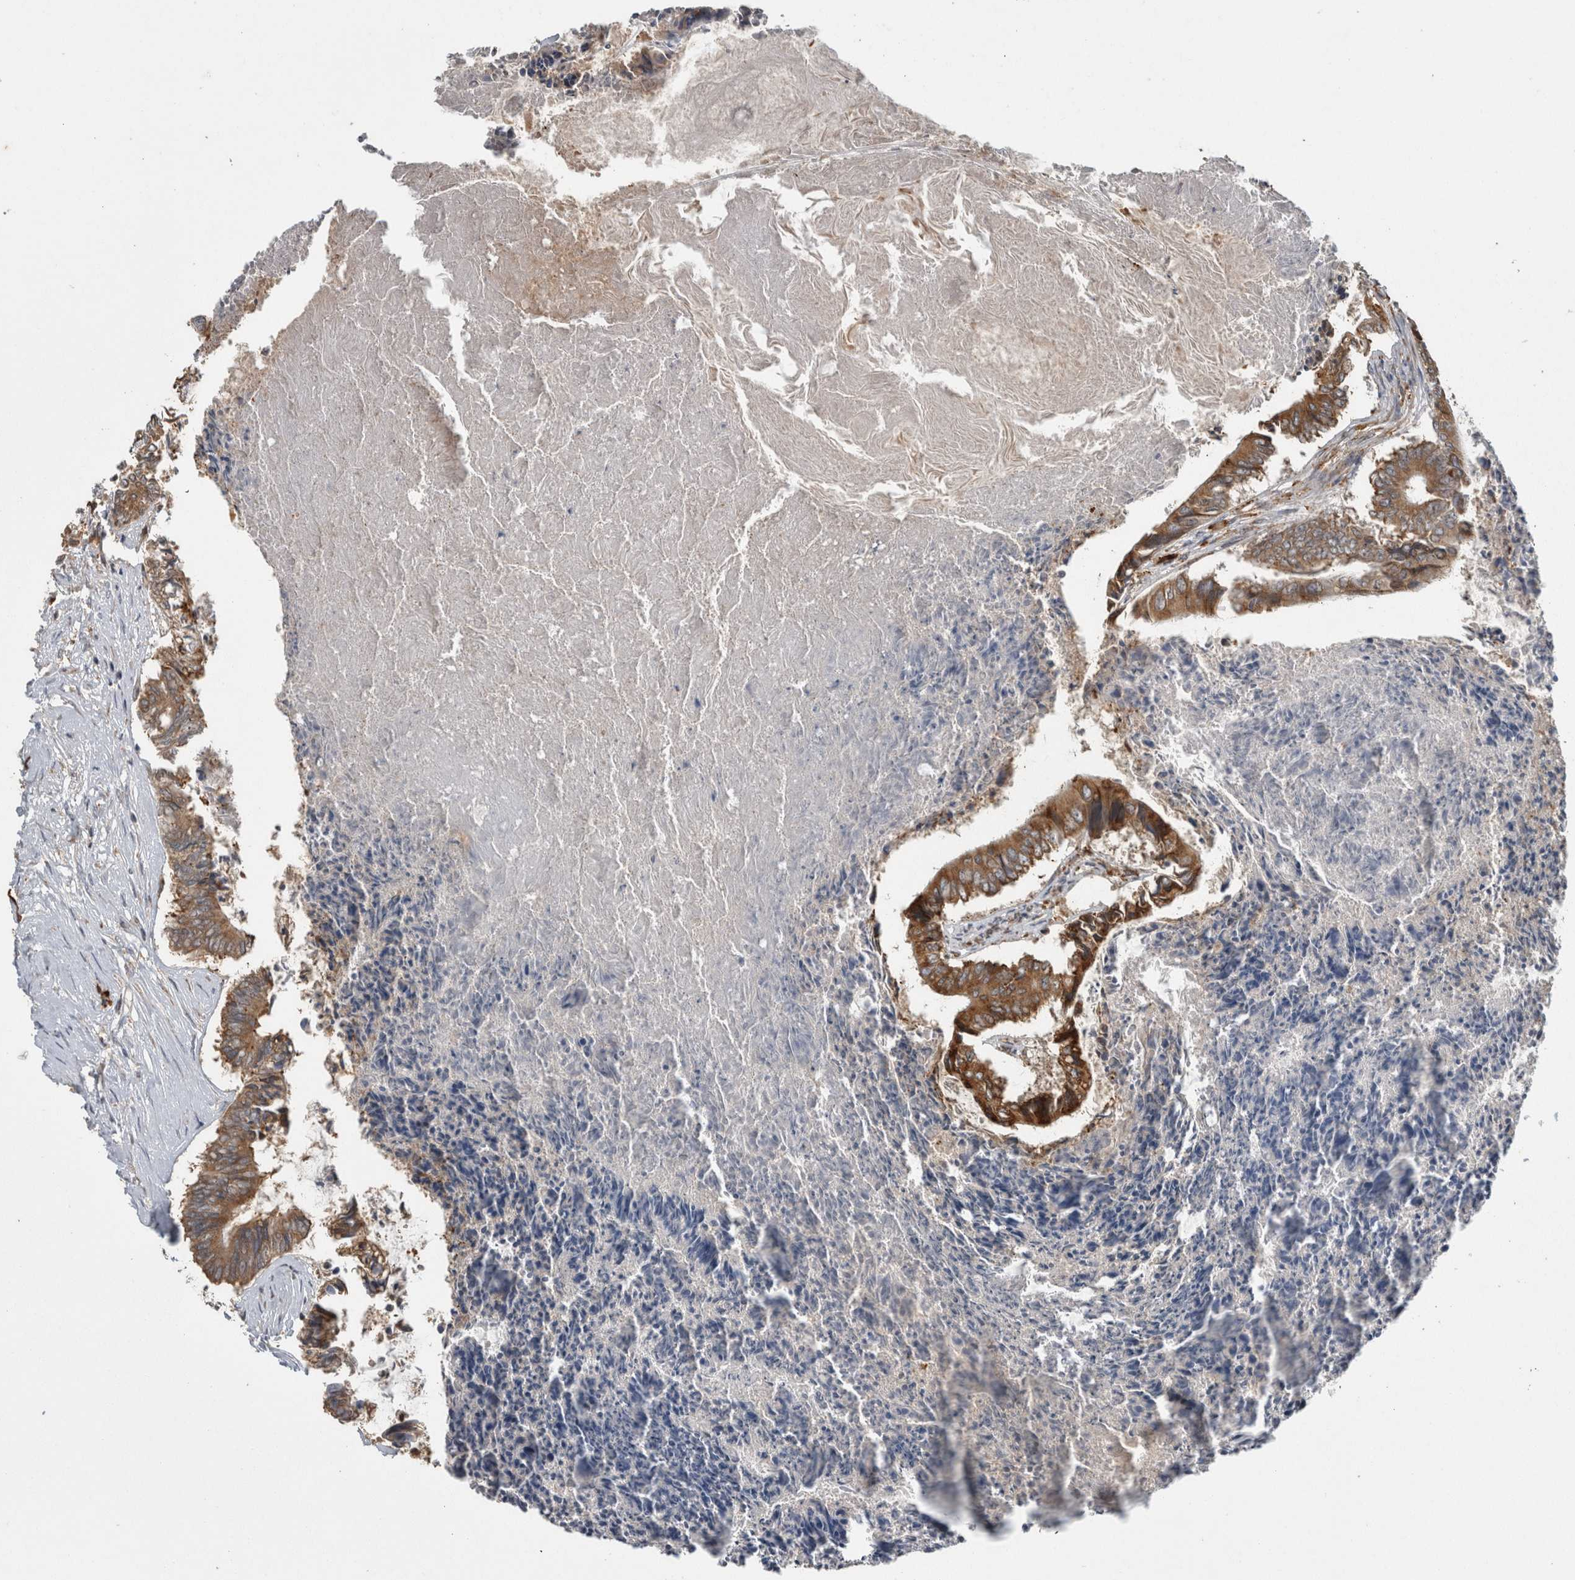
{"staining": {"intensity": "strong", "quantity": ">75%", "location": "cytoplasmic/membranous"}, "tissue": "colorectal cancer", "cell_type": "Tumor cells", "image_type": "cancer", "snomed": [{"axis": "morphology", "description": "Adenocarcinoma, NOS"}, {"axis": "topography", "description": "Rectum"}], "caption": "The image demonstrates staining of adenocarcinoma (colorectal), revealing strong cytoplasmic/membranous protein positivity (brown color) within tumor cells.", "gene": "ADGRL3", "patient": {"sex": "male", "age": 63}}